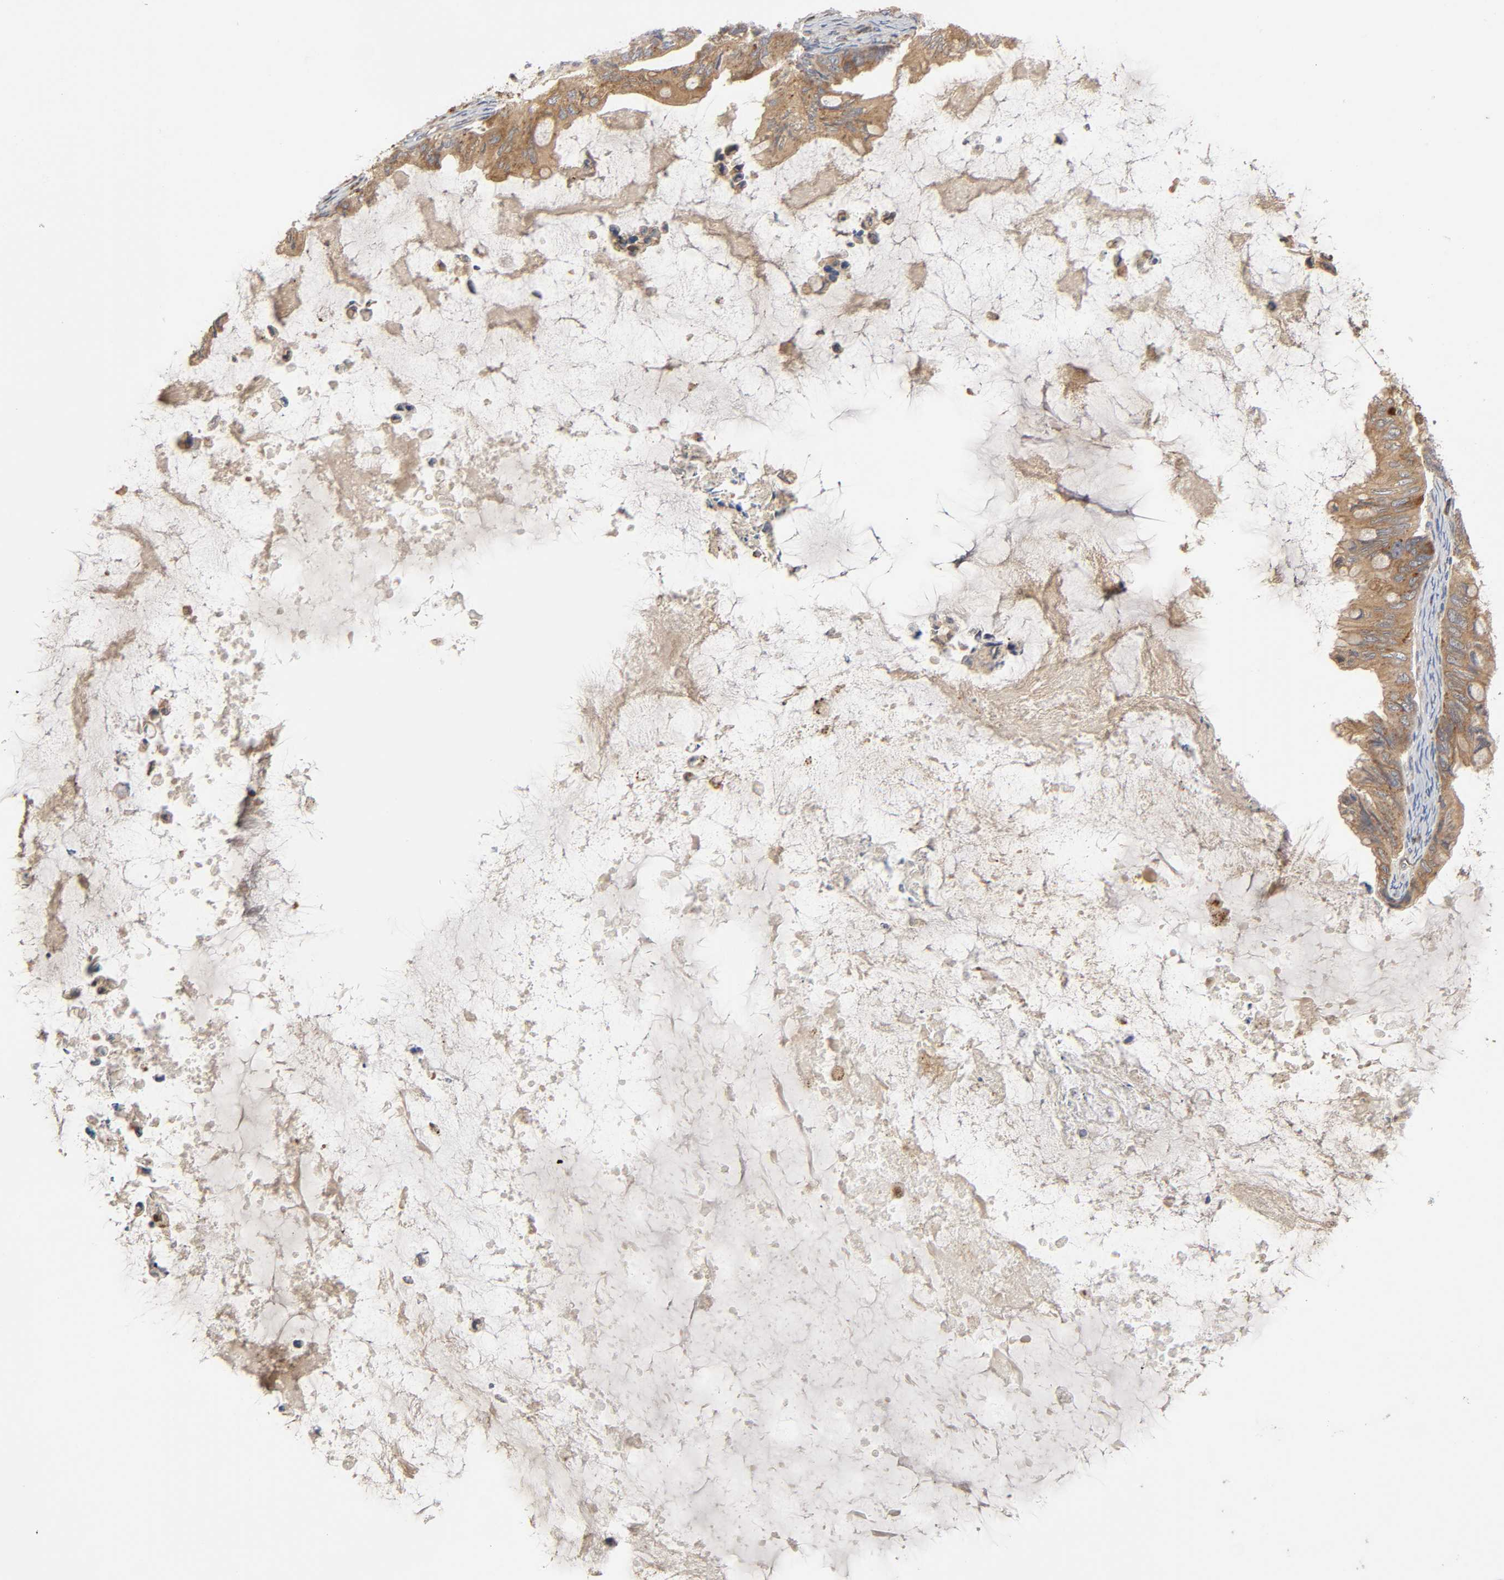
{"staining": {"intensity": "moderate", "quantity": ">75%", "location": "cytoplasmic/membranous"}, "tissue": "ovarian cancer", "cell_type": "Tumor cells", "image_type": "cancer", "snomed": [{"axis": "morphology", "description": "Cystadenocarcinoma, mucinous, NOS"}, {"axis": "topography", "description": "Ovary"}], "caption": "Ovarian mucinous cystadenocarcinoma stained for a protein (brown) exhibits moderate cytoplasmic/membranous positive positivity in about >75% of tumor cells.", "gene": "GNPTG", "patient": {"sex": "female", "age": 80}}